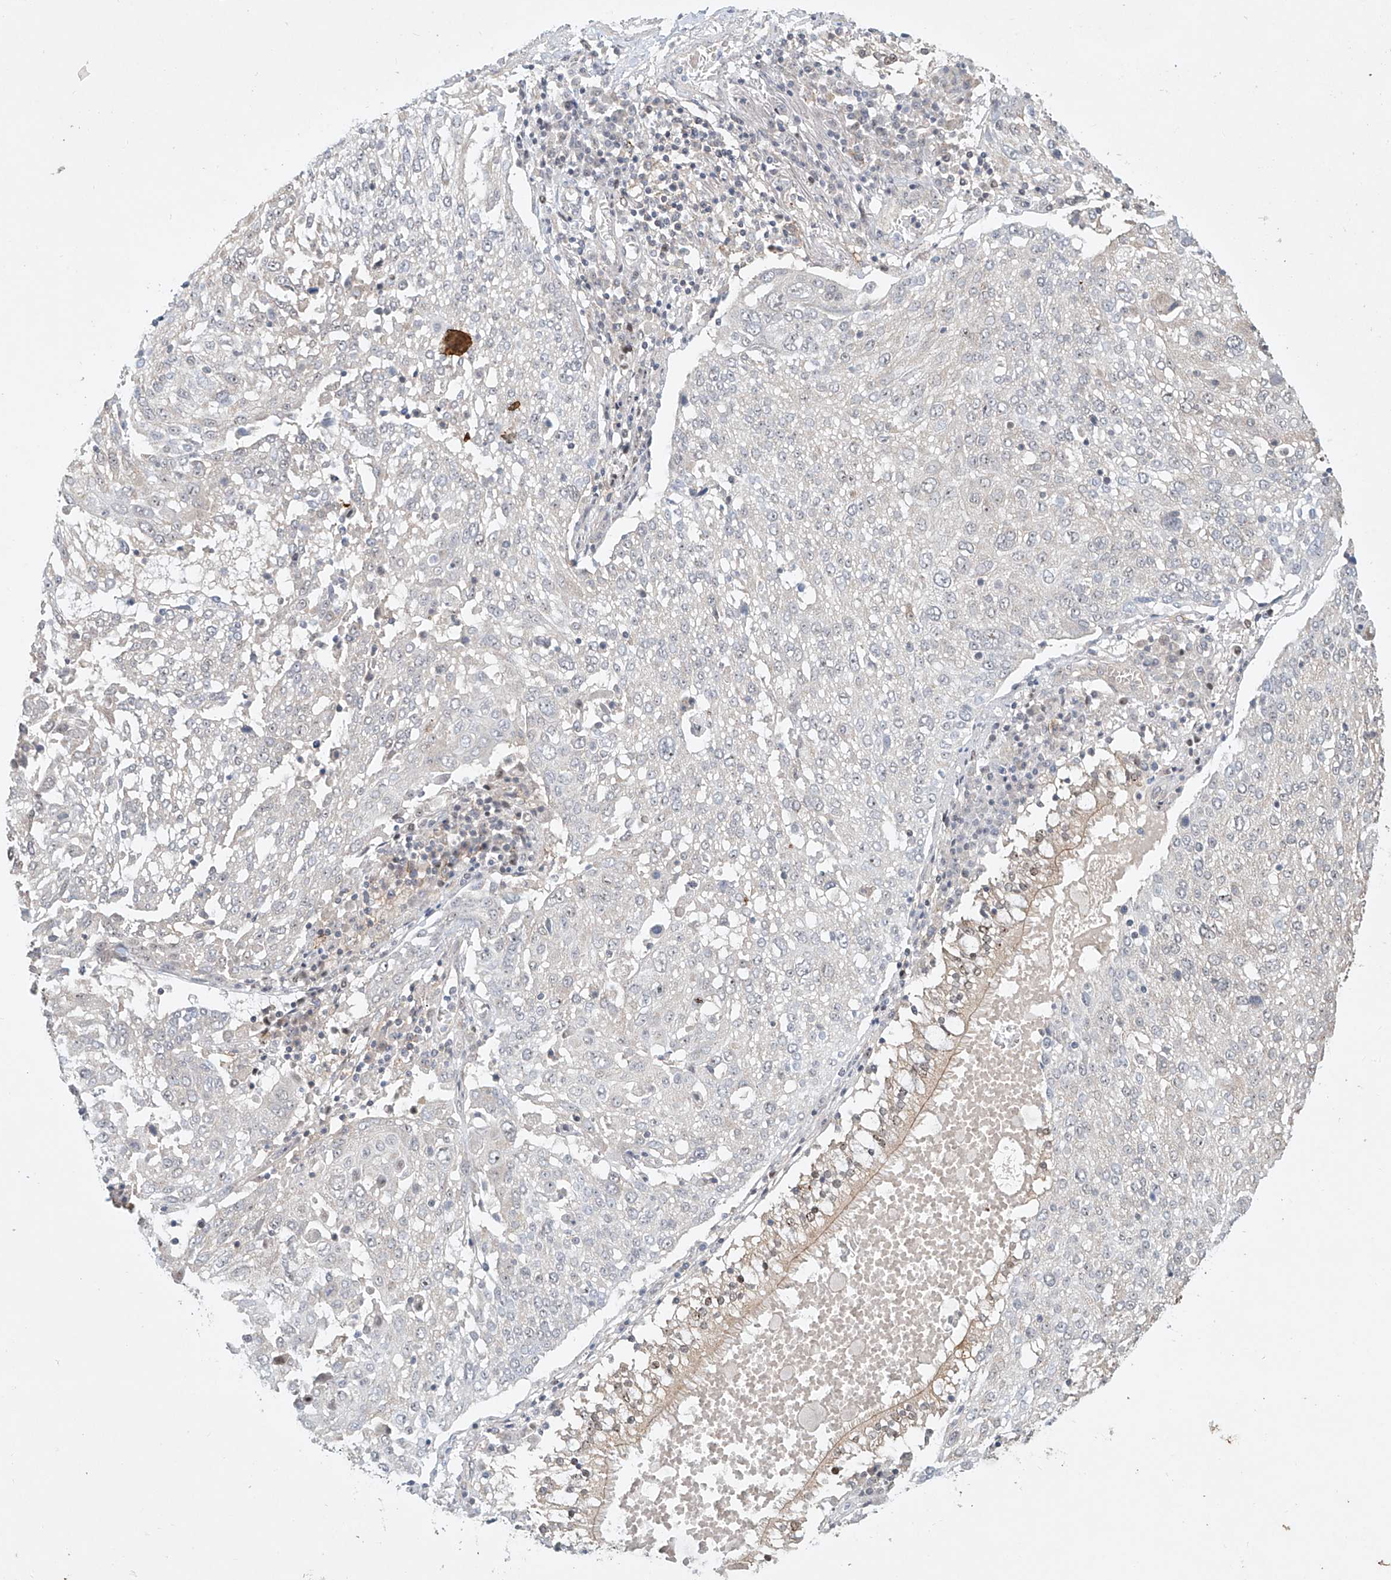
{"staining": {"intensity": "negative", "quantity": "none", "location": "none"}, "tissue": "lung cancer", "cell_type": "Tumor cells", "image_type": "cancer", "snomed": [{"axis": "morphology", "description": "Squamous cell carcinoma, NOS"}, {"axis": "topography", "description": "Lung"}], "caption": "The photomicrograph reveals no significant expression in tumor cells of lung cancer (squamous cell carcinoma).", "gene": "TASP1", "patient": {"sex": "male", "age": 65}}